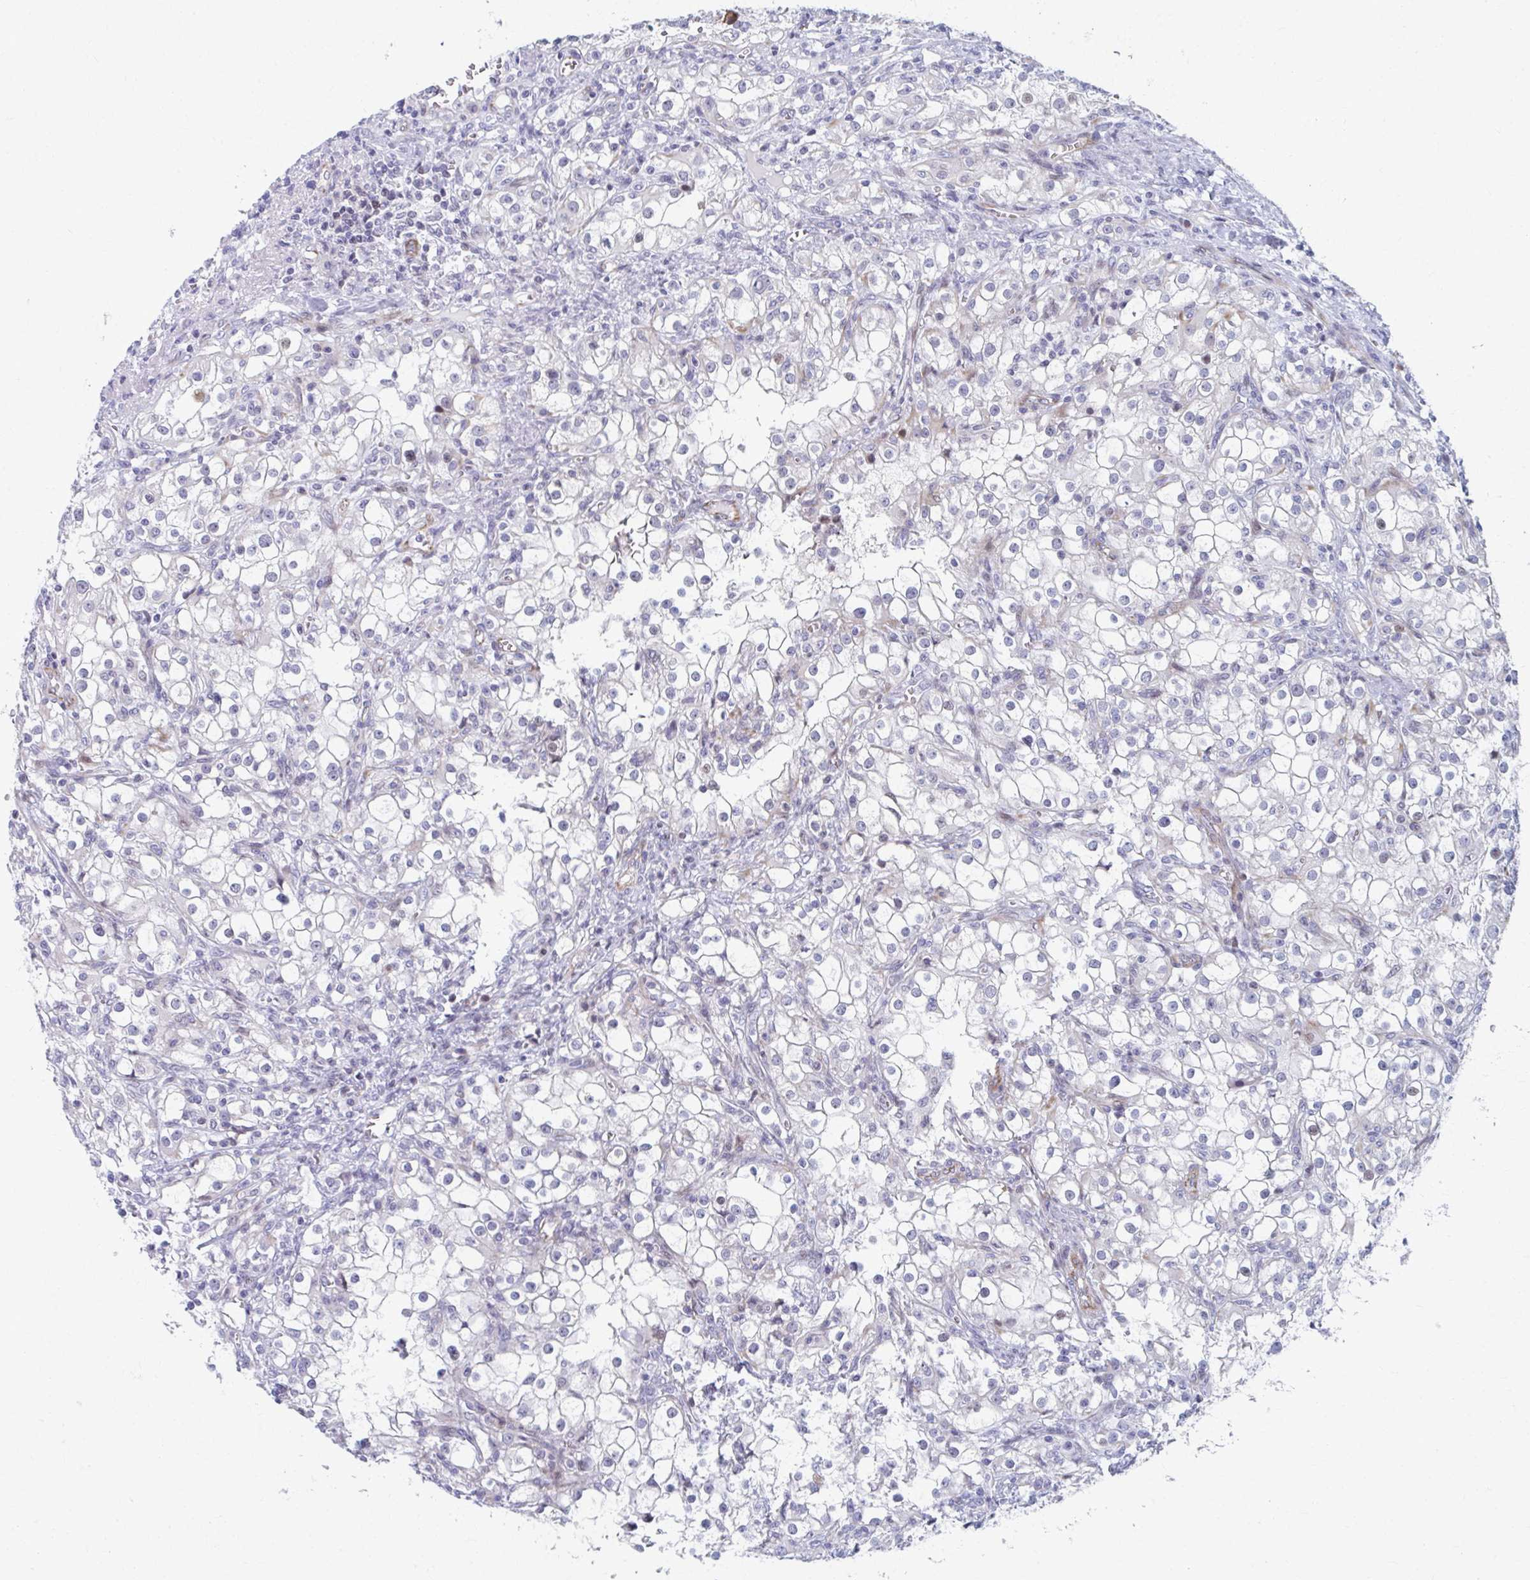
{"staining": {"intensity": "negative", "quantity": "none", "location": "none"}, "tissue": "renal cancer", "cell_type": "Tumor cells", "image_type": "cancer", "snomed": [{"axis": "morphology", "description": "Adenocarcinoma, NOS"}, {"axis": "topography", "description": "Kidney"}], "caption": "DAB (3,3'-diaminobenzidine) immunohistochemical staining of human renal cancer reveals no significant positivity in tumor cells.", "gene": "ABHD16B", "patient": {"sex": "female", "age": 74}}